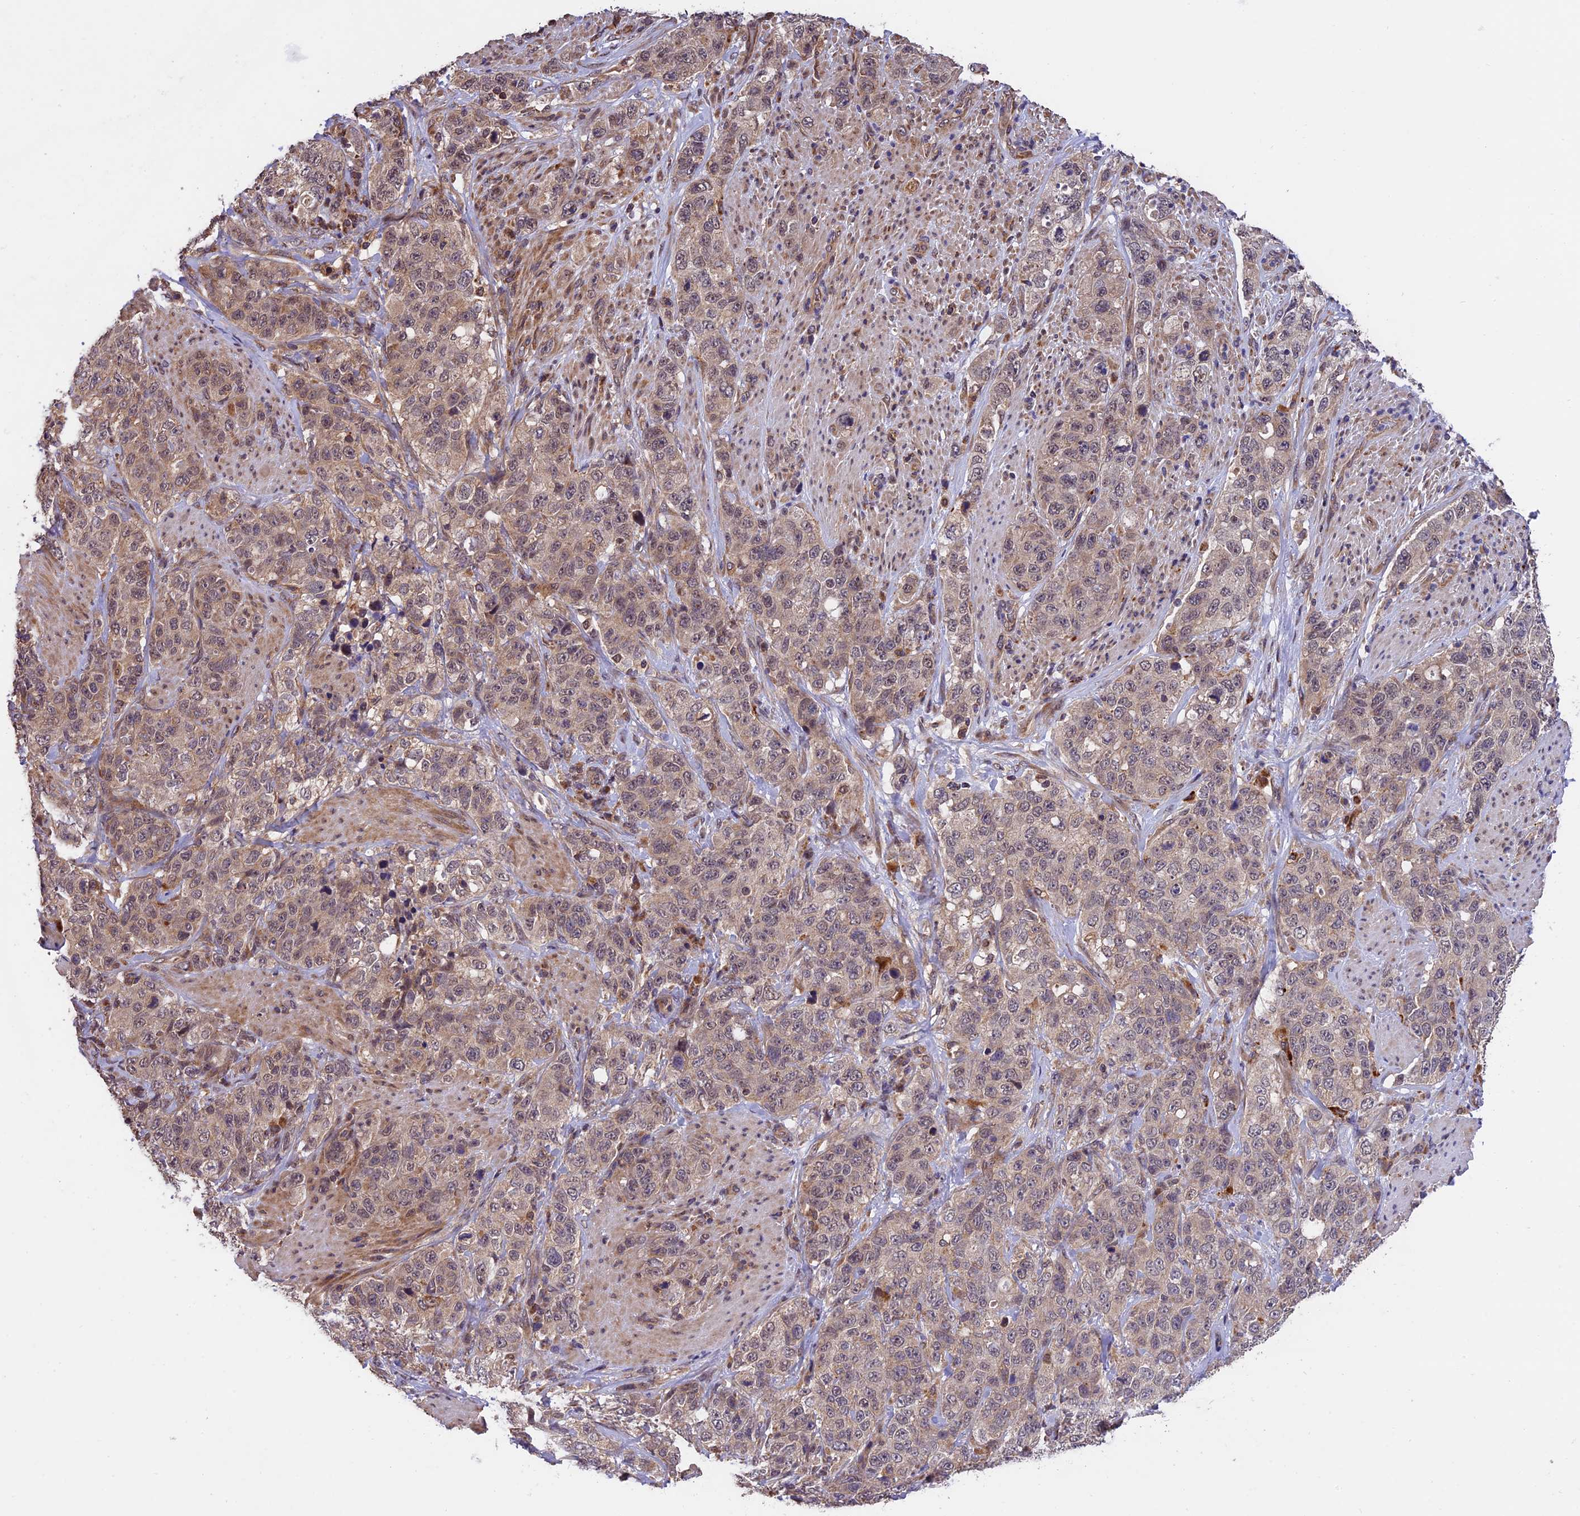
{"staining": {"intensity": "weak", "quantity": "<25%", "location": "cytoplasmic/membranous"}, "tissue": "stomach cancer", "cell_type": "Tumor cells", "image_type": "cancer", "snomed": [{"axis": "morphology", "description": "Adenocarcinoma, NOS"}, {"axis": "topography", "description": "Stomach"}], "caption": "Stomach adenocarcinoma stained for a protein using IHC reveals no staining tumor cells.", "gene": "MNS1", "patient": {"sex": "male", "age": 48}}